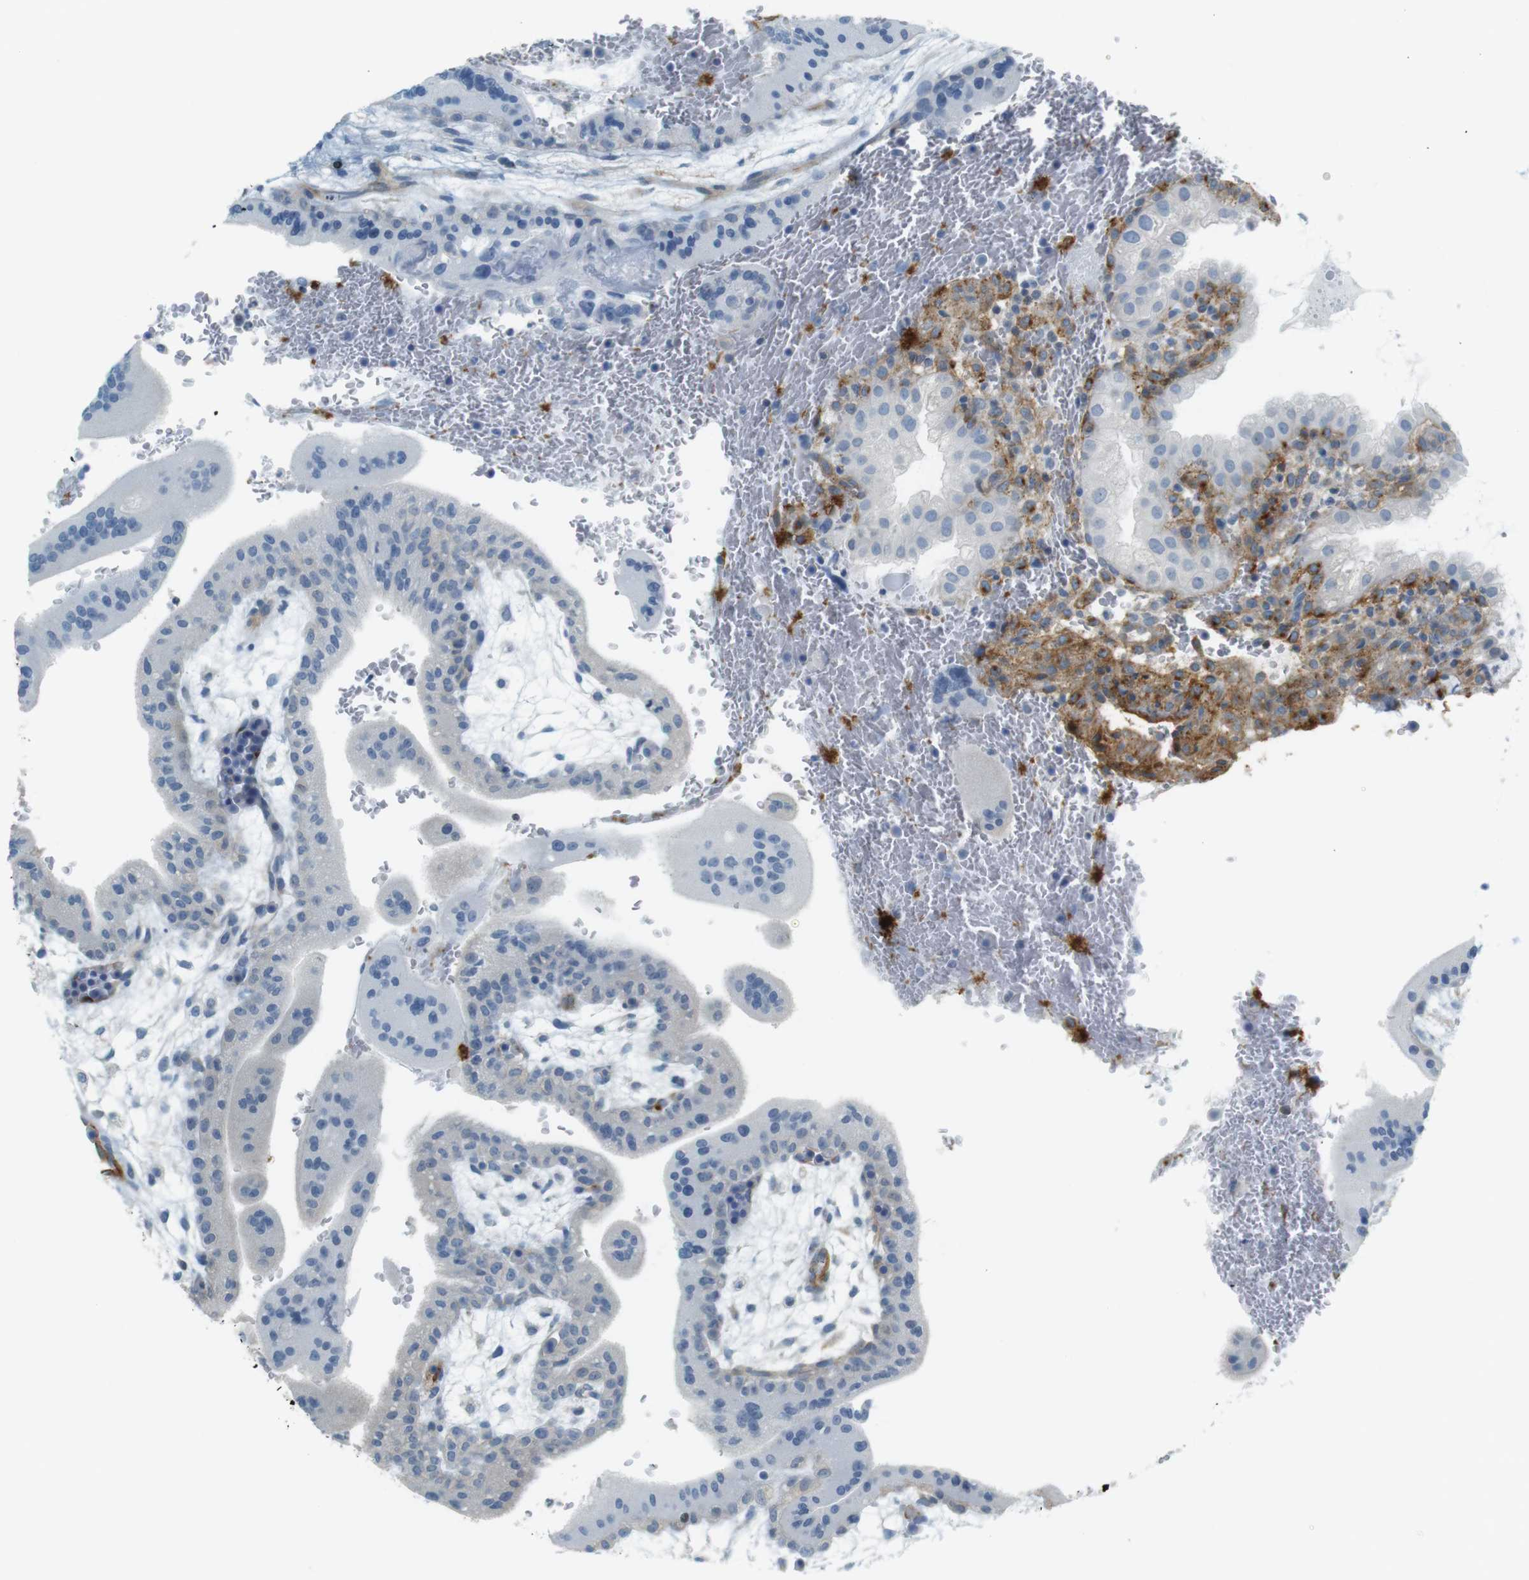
{"staining": {"intensity": "strong", "quantity": ">75%", "location": "cytoplasmic/membranous"}, "tissue": "placenta", "cell_type": "Decidual cells", "image_type": "normal", "snomed": [{"axis": "morphology", "description": "Normal tissue, NOS"}, {"axis": "topography", "description": "Placenta"}], "caption": "Decidual cells display strong cytoplasmic/membranous expression in about >75% of cells in normal placenta.", "gene": "F2R", "patient": {"sex": "female", "age": 35}}